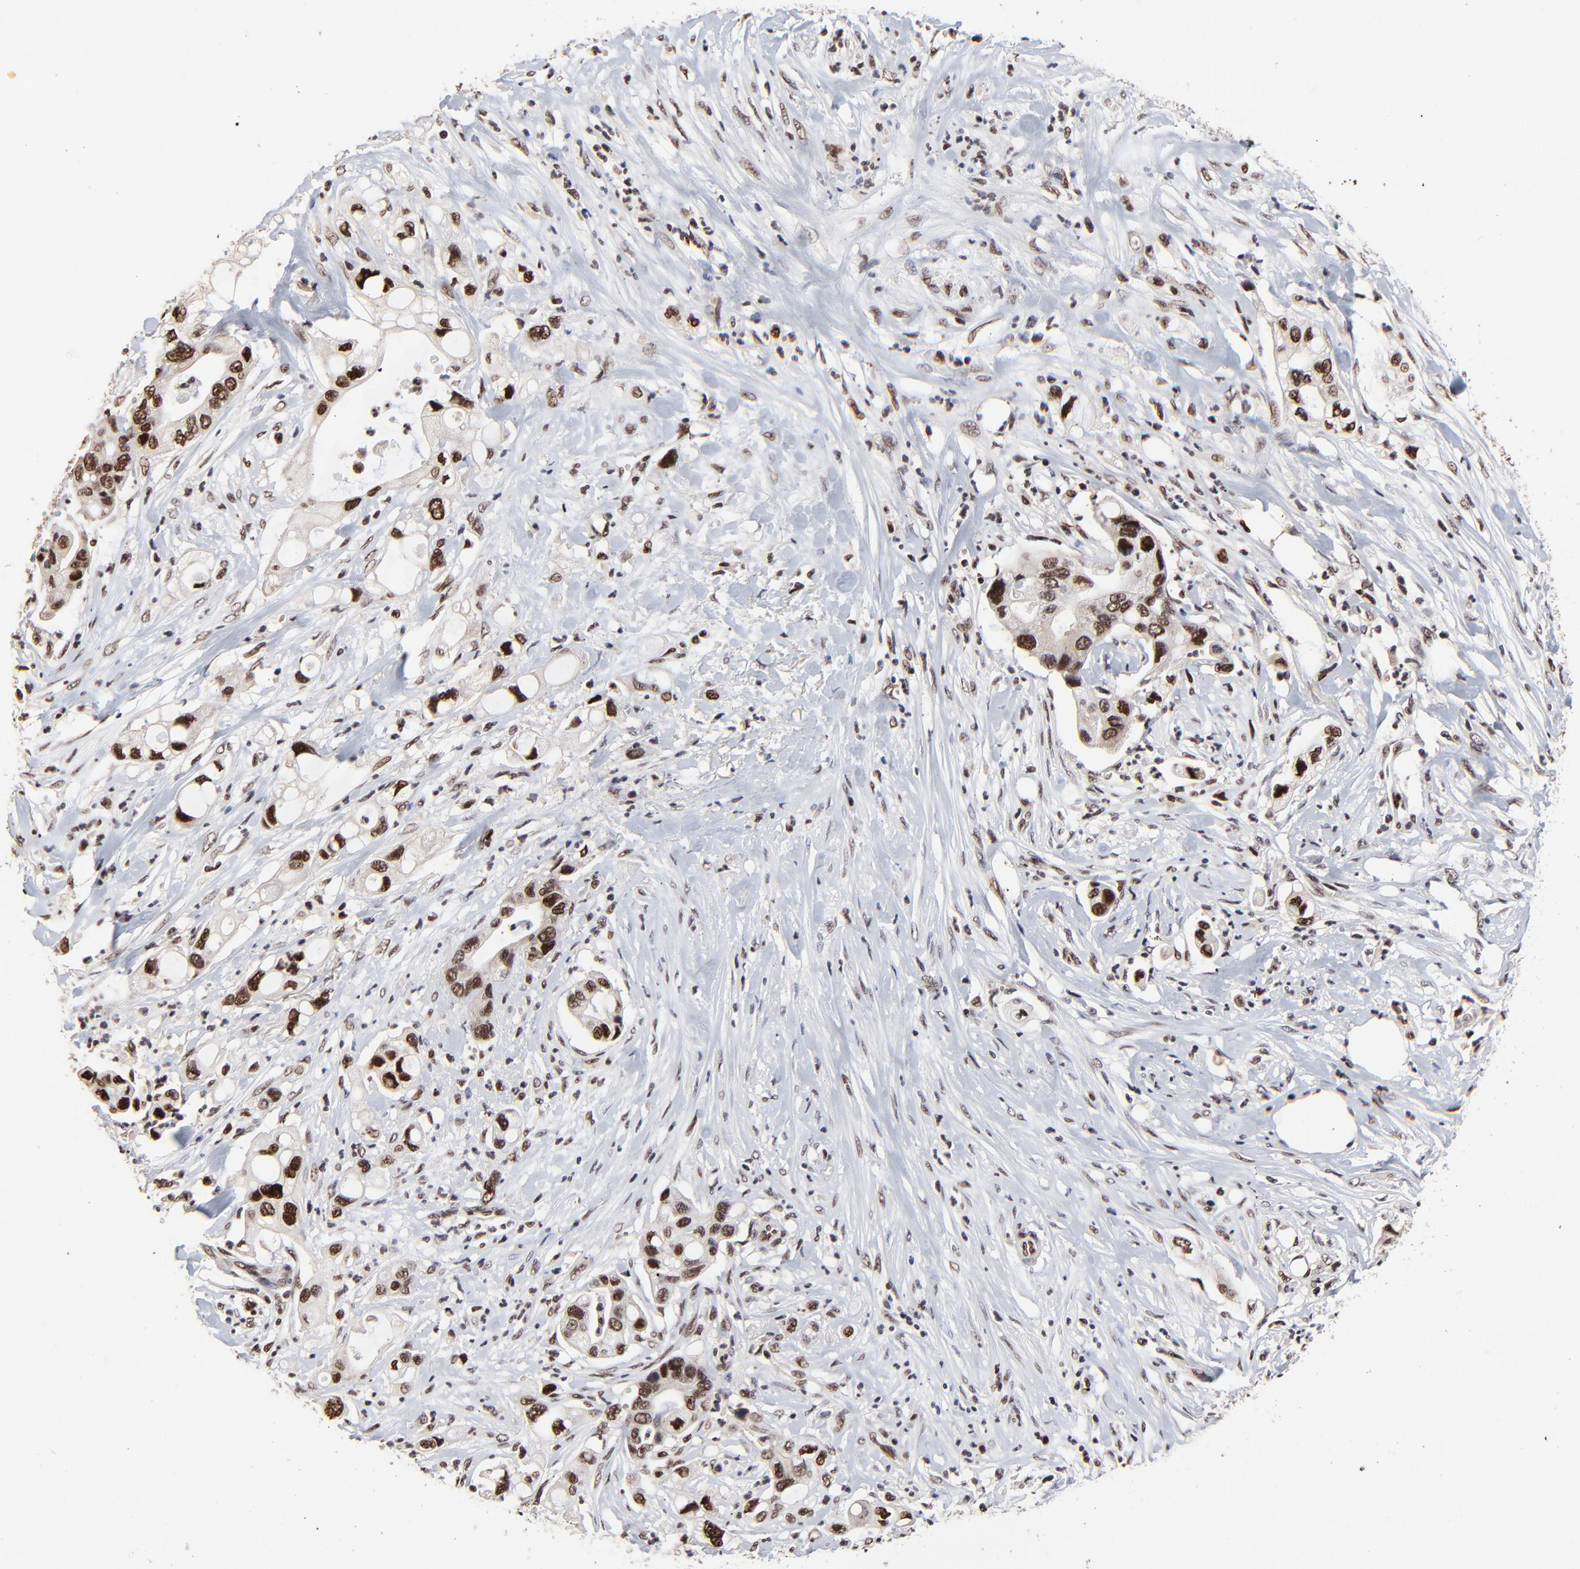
{"staining": {"intensity": "strong", "quantity": ">75%", "location": "nuclear"}, "tissue": "pancreatic cancer", "cell_type": "Tumor cells", "image_type": "cancer", "snomed": [{"axis": "morphology", "description": "Adenocarcinoma, NOS"}, {"axis": "topography", "description": "Pancreas"}], "caption": "An image of human pancreatic adenocarcinoma stained for a protein displays strong nuclear brown staining in tumor cells. (brown staining indicates protein expression, while blue staining denotes nuclei).", "gene": "RBM22", "patient": {"sex": "male", "age": 70}}